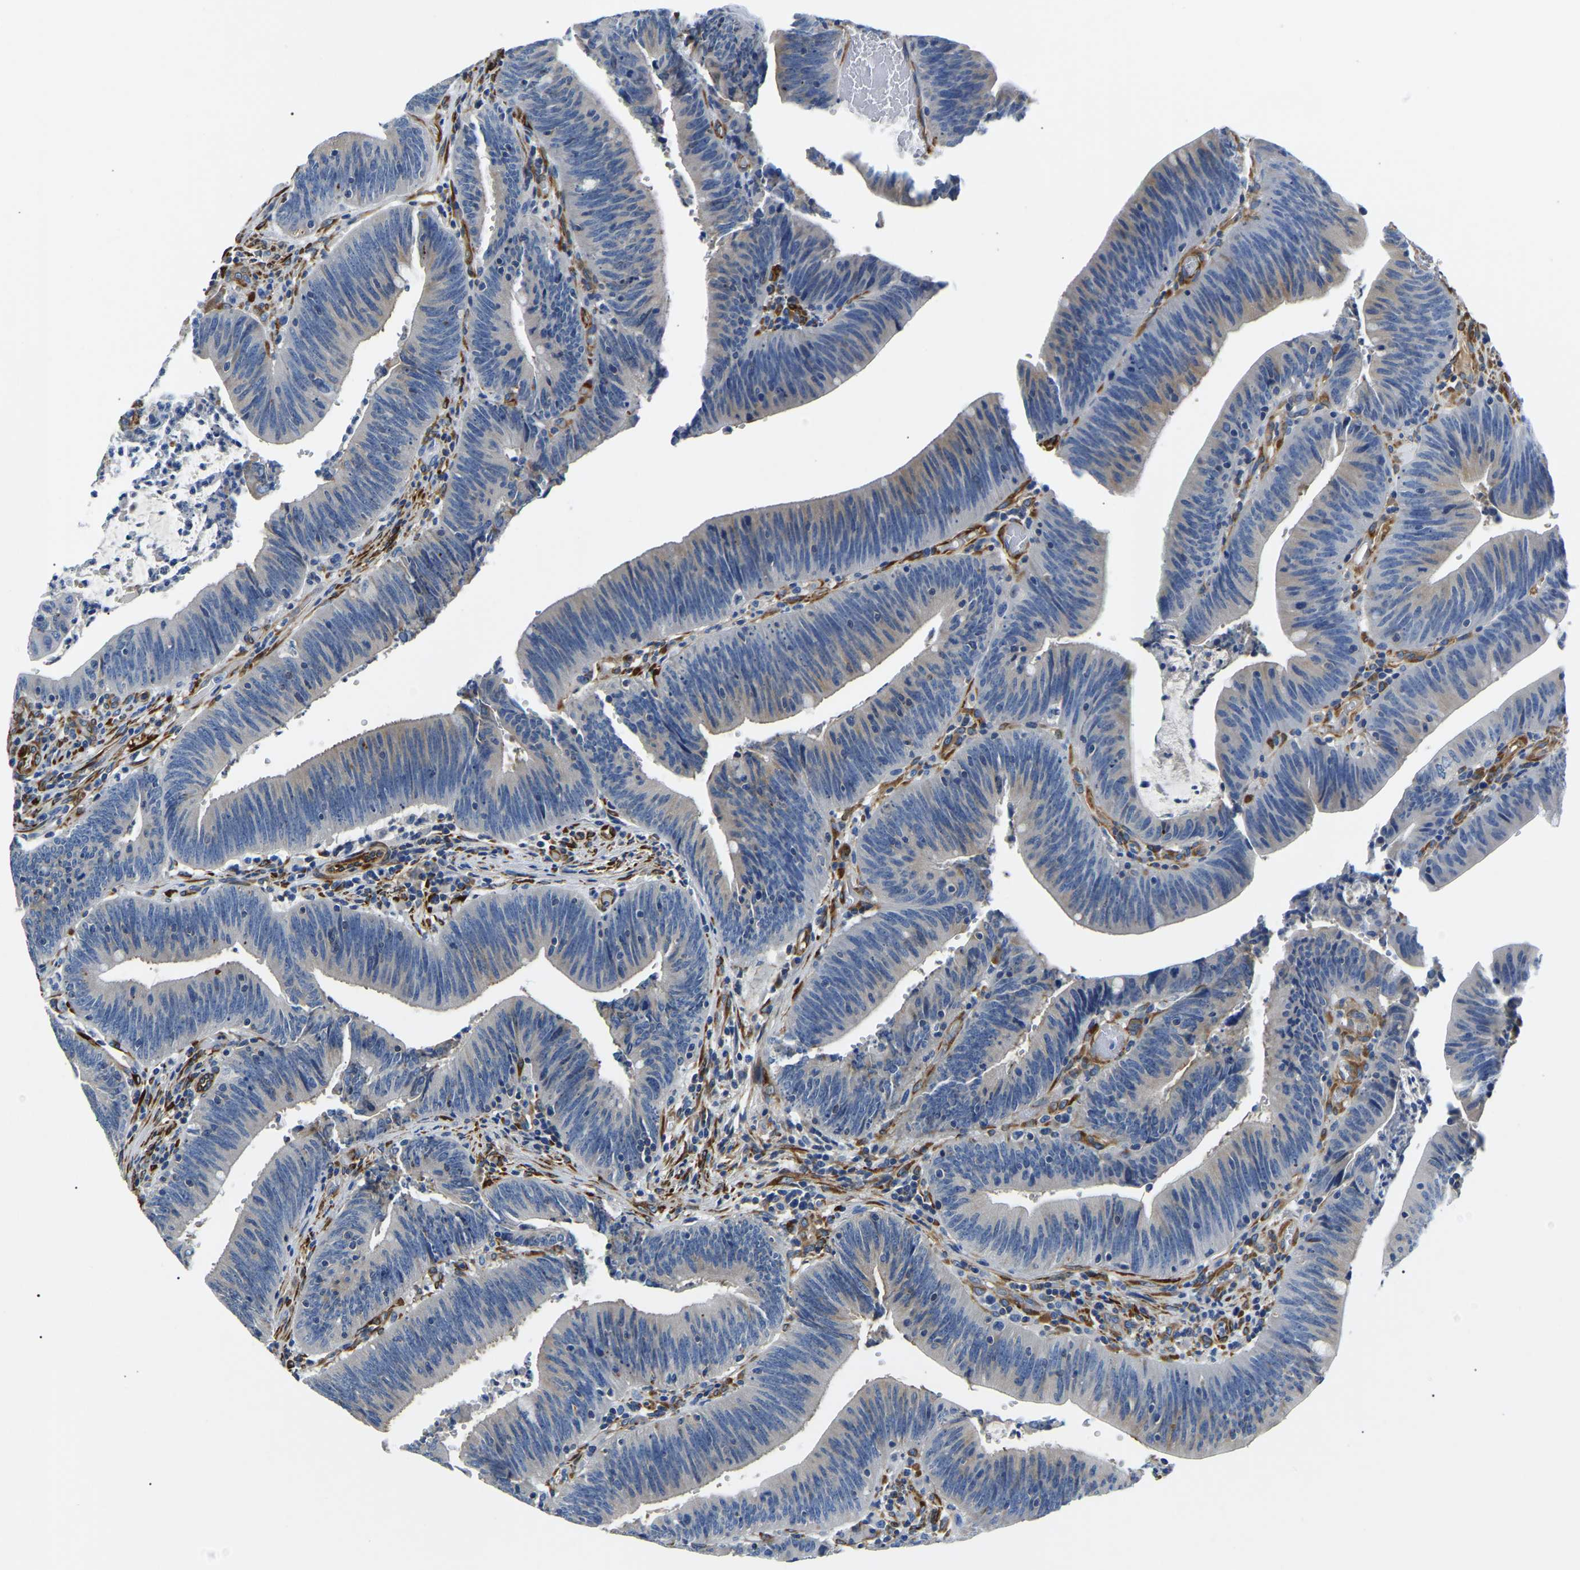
{"staining": {"intensity": "negative", "quantity": "none", "location": "none"}, "tissue": "colorectal cancer", "cell_type": "Tumor cells", "image_type": "cancer", "snomed": [{"axis": "morphology", "description": "Normal tissue, NOS"}, {"axis": "morphology", "description": "Adenocarcinoma, NOS"}, {"axis": "topography", "description": "Rectum"}], "caption": "Colorectal adenocarcinoma was stained to show a protein in brown. There is no significant staining in tumor cells. (DAB (3,3'-diaminobenzidine) IHC, high magnification).", "gene": "DUSP8", "patient": {"sex": "female", "age": 66}}